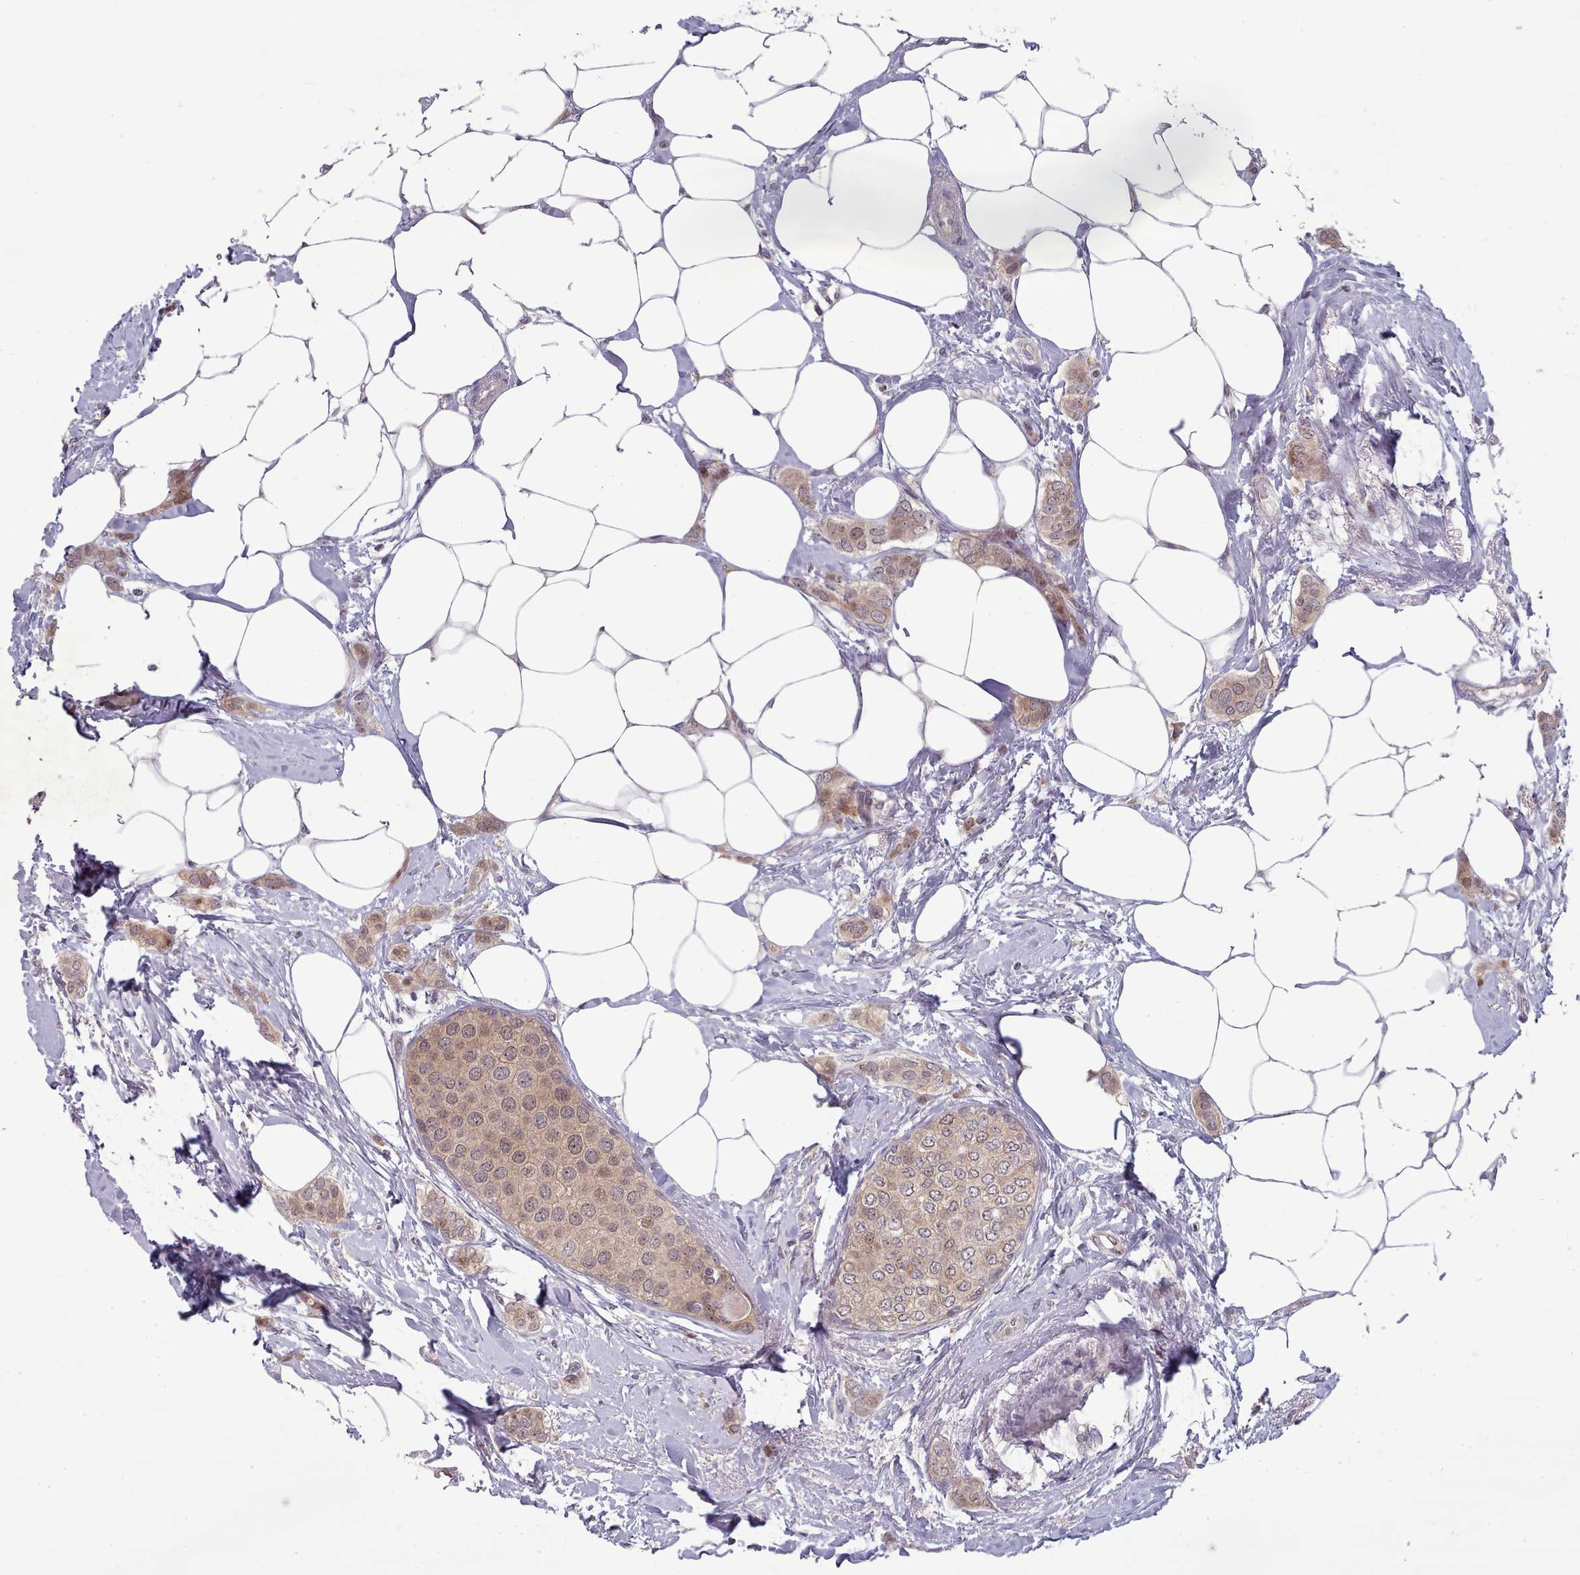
{"staining": {"intensity": "weak", "quantity": ">75%", "location": "cytoplasmic/membranous"}, "tissue": "breast cancer", "cell_type": "Tumor cells", "image_type": "cancer", "snomed": [{"axis": "morphology", "description": "Duct carcinoma"}, {"axis": "topography", "description": "Breast"}], "caption": "Immunohistochemistry of breast cancer demonstrates low levels of weak cytoplasmic/membranous expression in about >75% of tumor cells. The protein is shown in brown color, while the nuclei are stained blue.", "gene": "CLNS1A", "patient": {"sex": "female", "age": 72}}